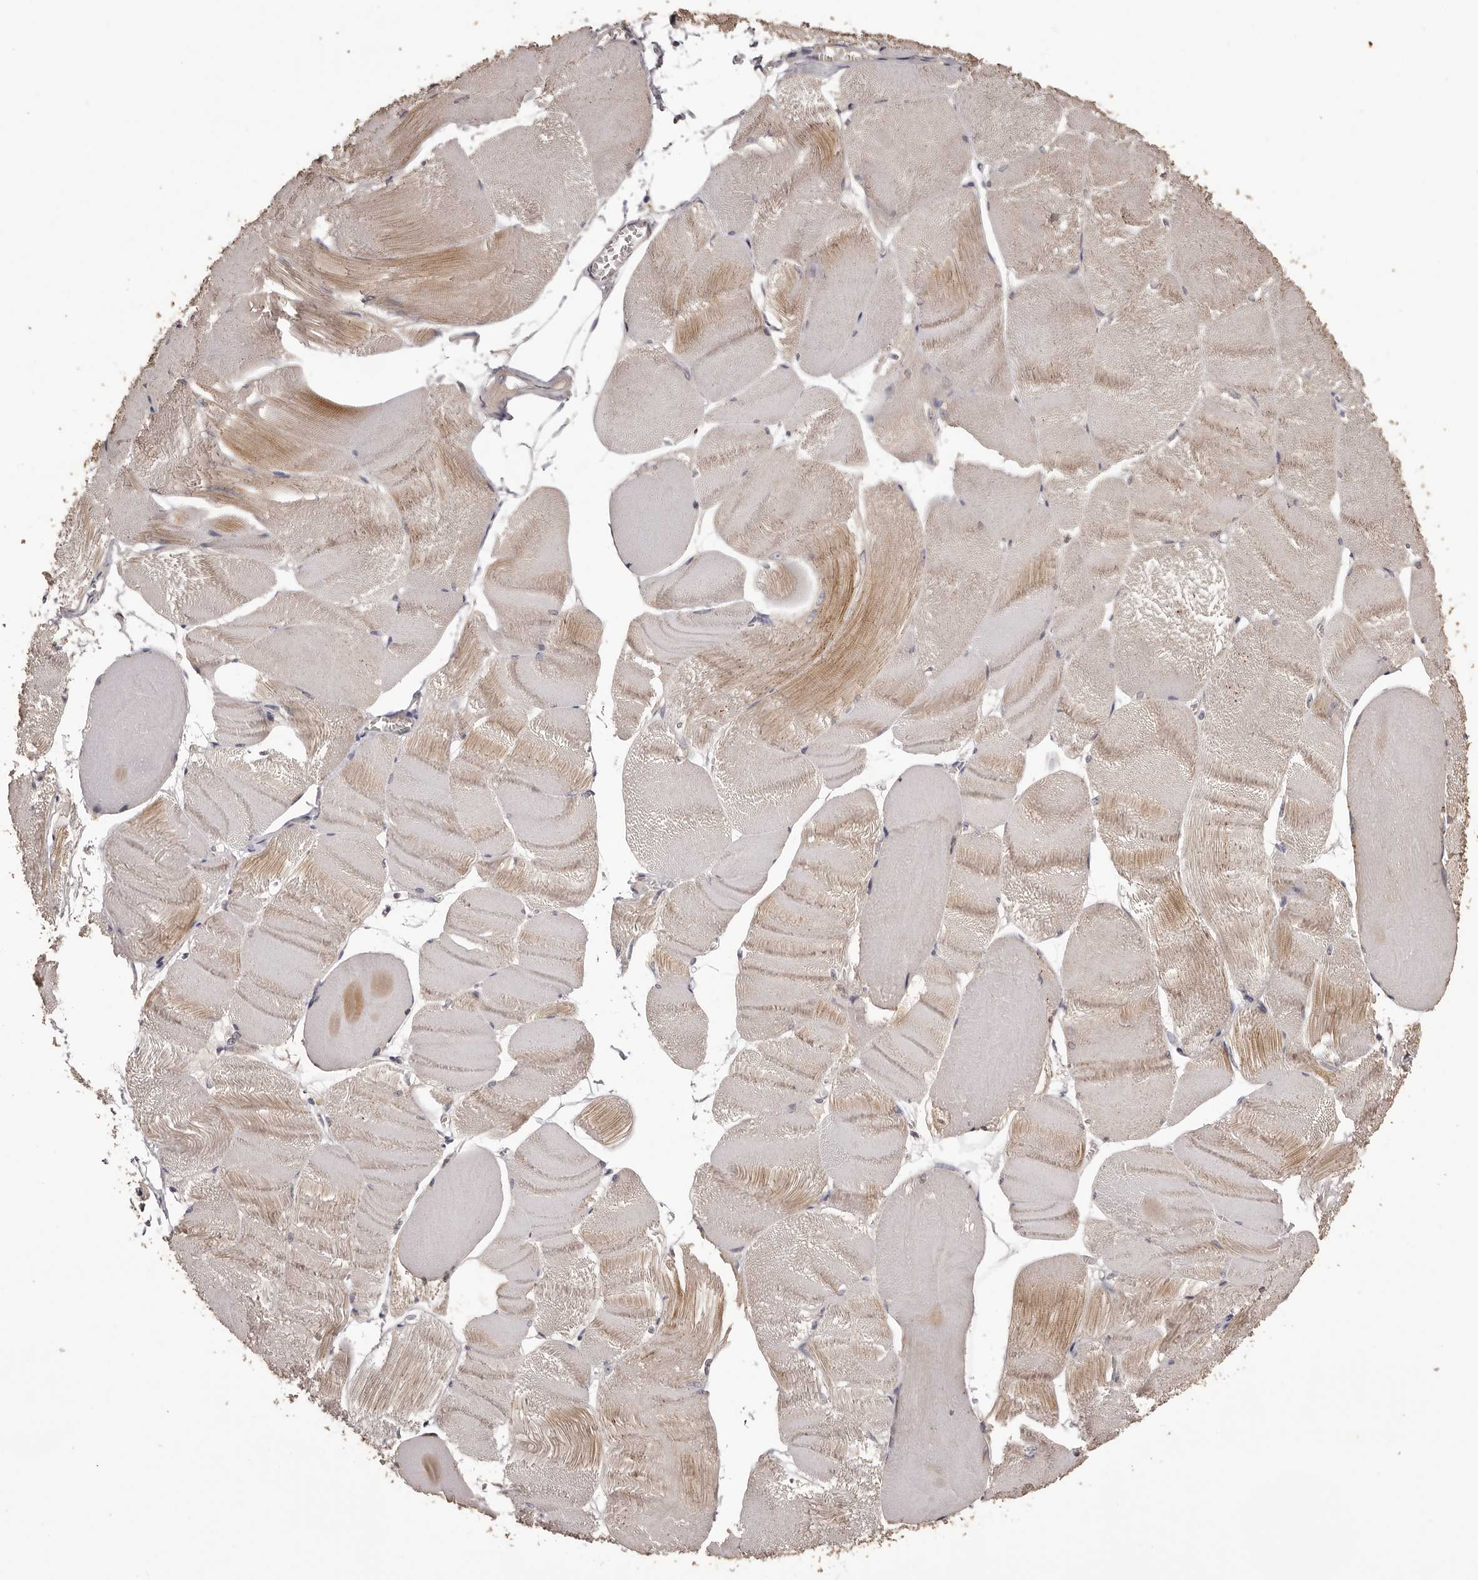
{"staining": {"intensity": "moderate", "quantity": "25%-75%", "location": "cytoplasmic/membranous"}, "tissue": "skeletal muscle", "cell_type": "Myocytes", "image_type": "normal", "snomed": [{"axis": "morphology", "description": "Normal tissue, NOS"}, {"axis": "morphology", "description": "Basal cell carcinoma"}, {"axis": "topography", "description": "Skeletal muscle"}], "caption": "Protein analysis of benign skeletal muscle demonstrates moderate cytoplasmic/membranous staining in about 25%-75% of myocytes. (IHC, brightfield microscopy, high magnification).", "gene": "ETNK1", "patient": {"sex": "female", "age": 64}}